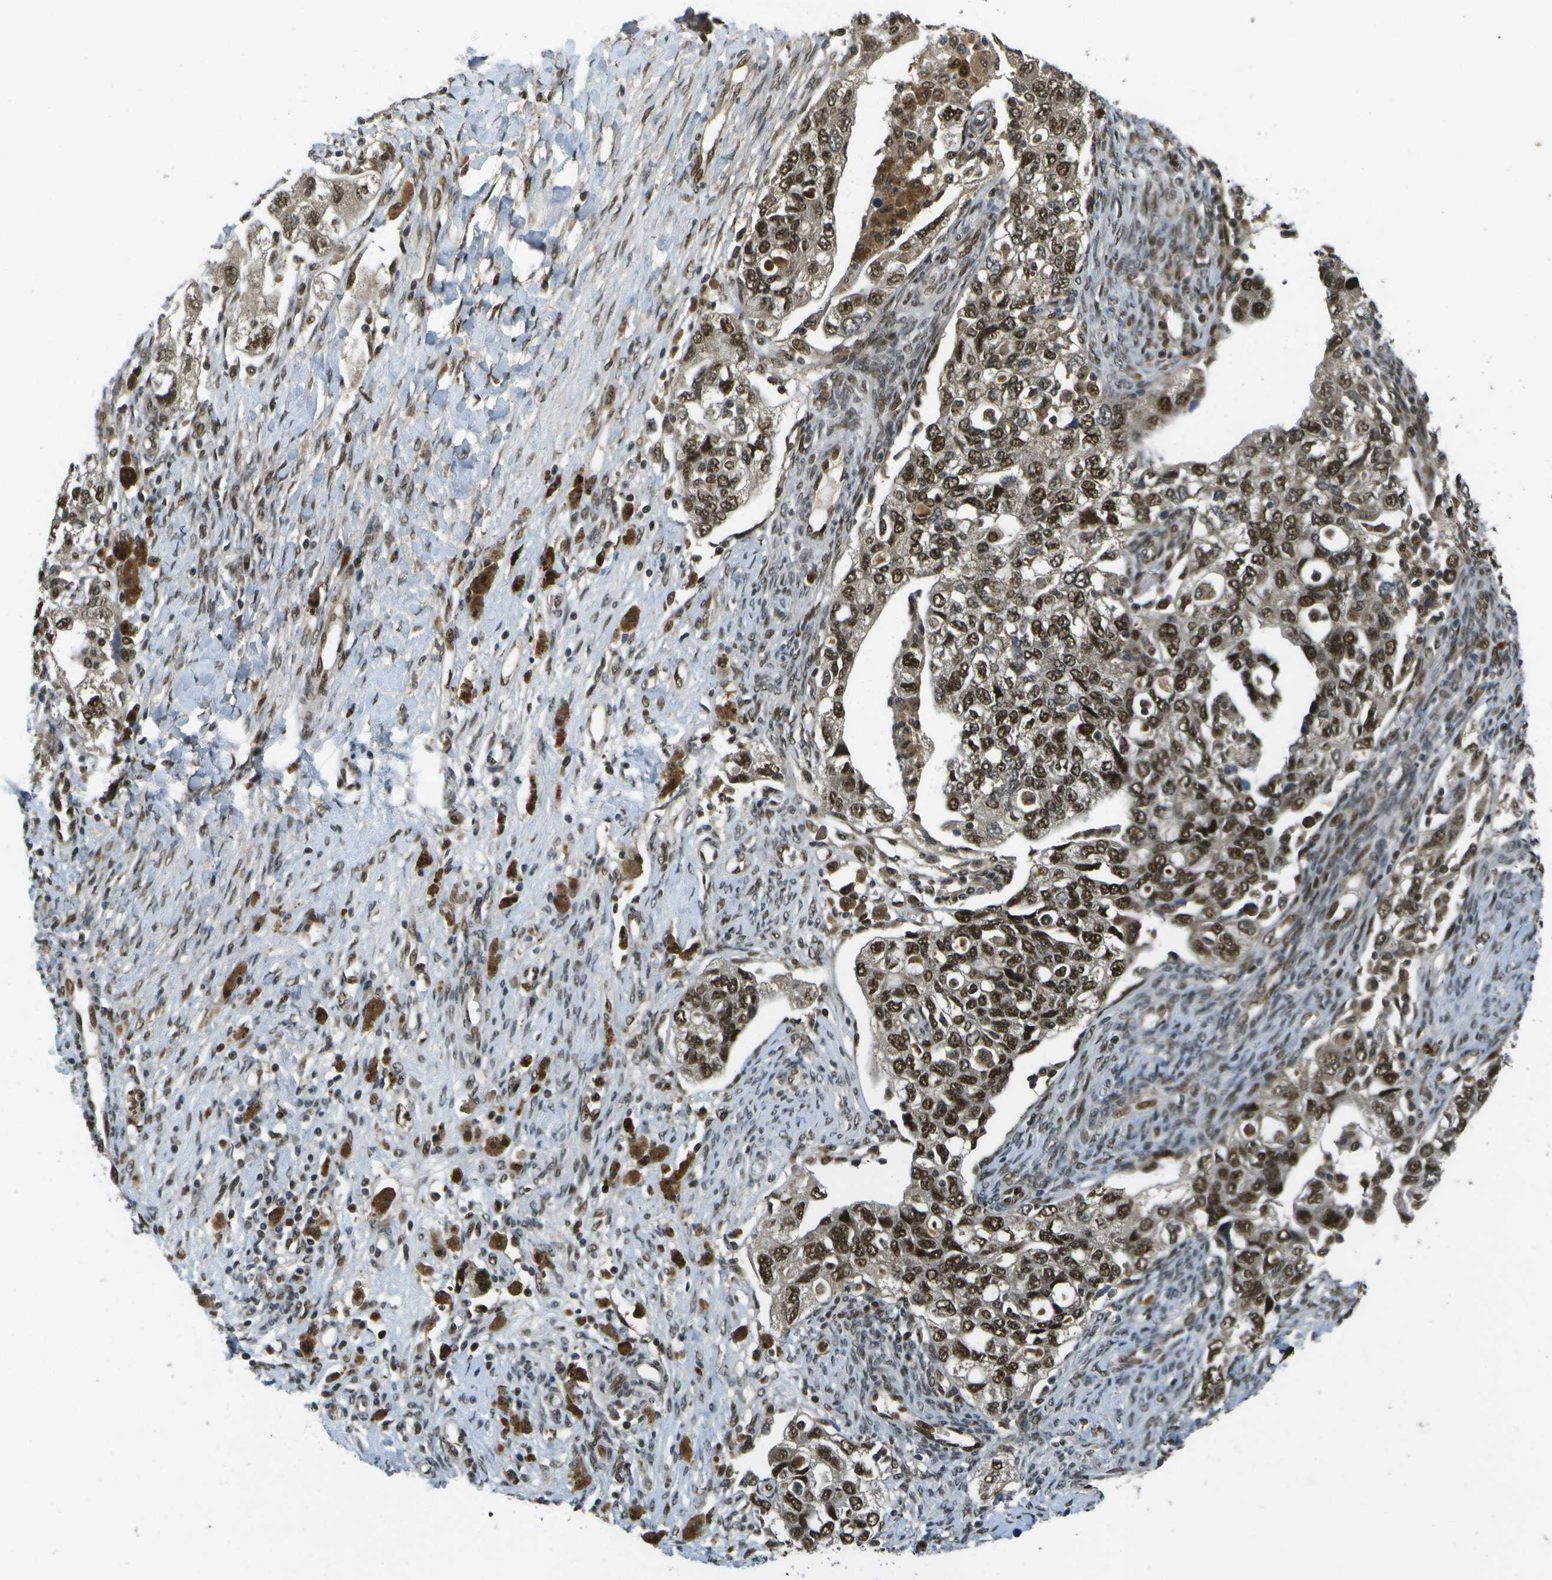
{"staining": {"intensity": "moderate", "quantity": ">75%", "location": "cytoplasmic/membranous,nuclear"}, "tissue": "ovarian cancer", "cell_type": "Tumor cells", "image_type": "cancer", "snomed": [{"axis": "morphology", "description": "Carcinoma, NOS"}, {"axis": "morphology", "description": "Cystadenocarcinoma, serous, NOS"}, {"axis": "topography", "description": "Ovary"}], "caption": "Ovarian cancer (carcinoma) tissue displays moderate cytoplasmic/membranous and nuclear expression in approximately >75% of tumor cells, visualized by immunohistochemistry.", "gene": "GANC", "patient": {"sex": "female", "age": 69}}